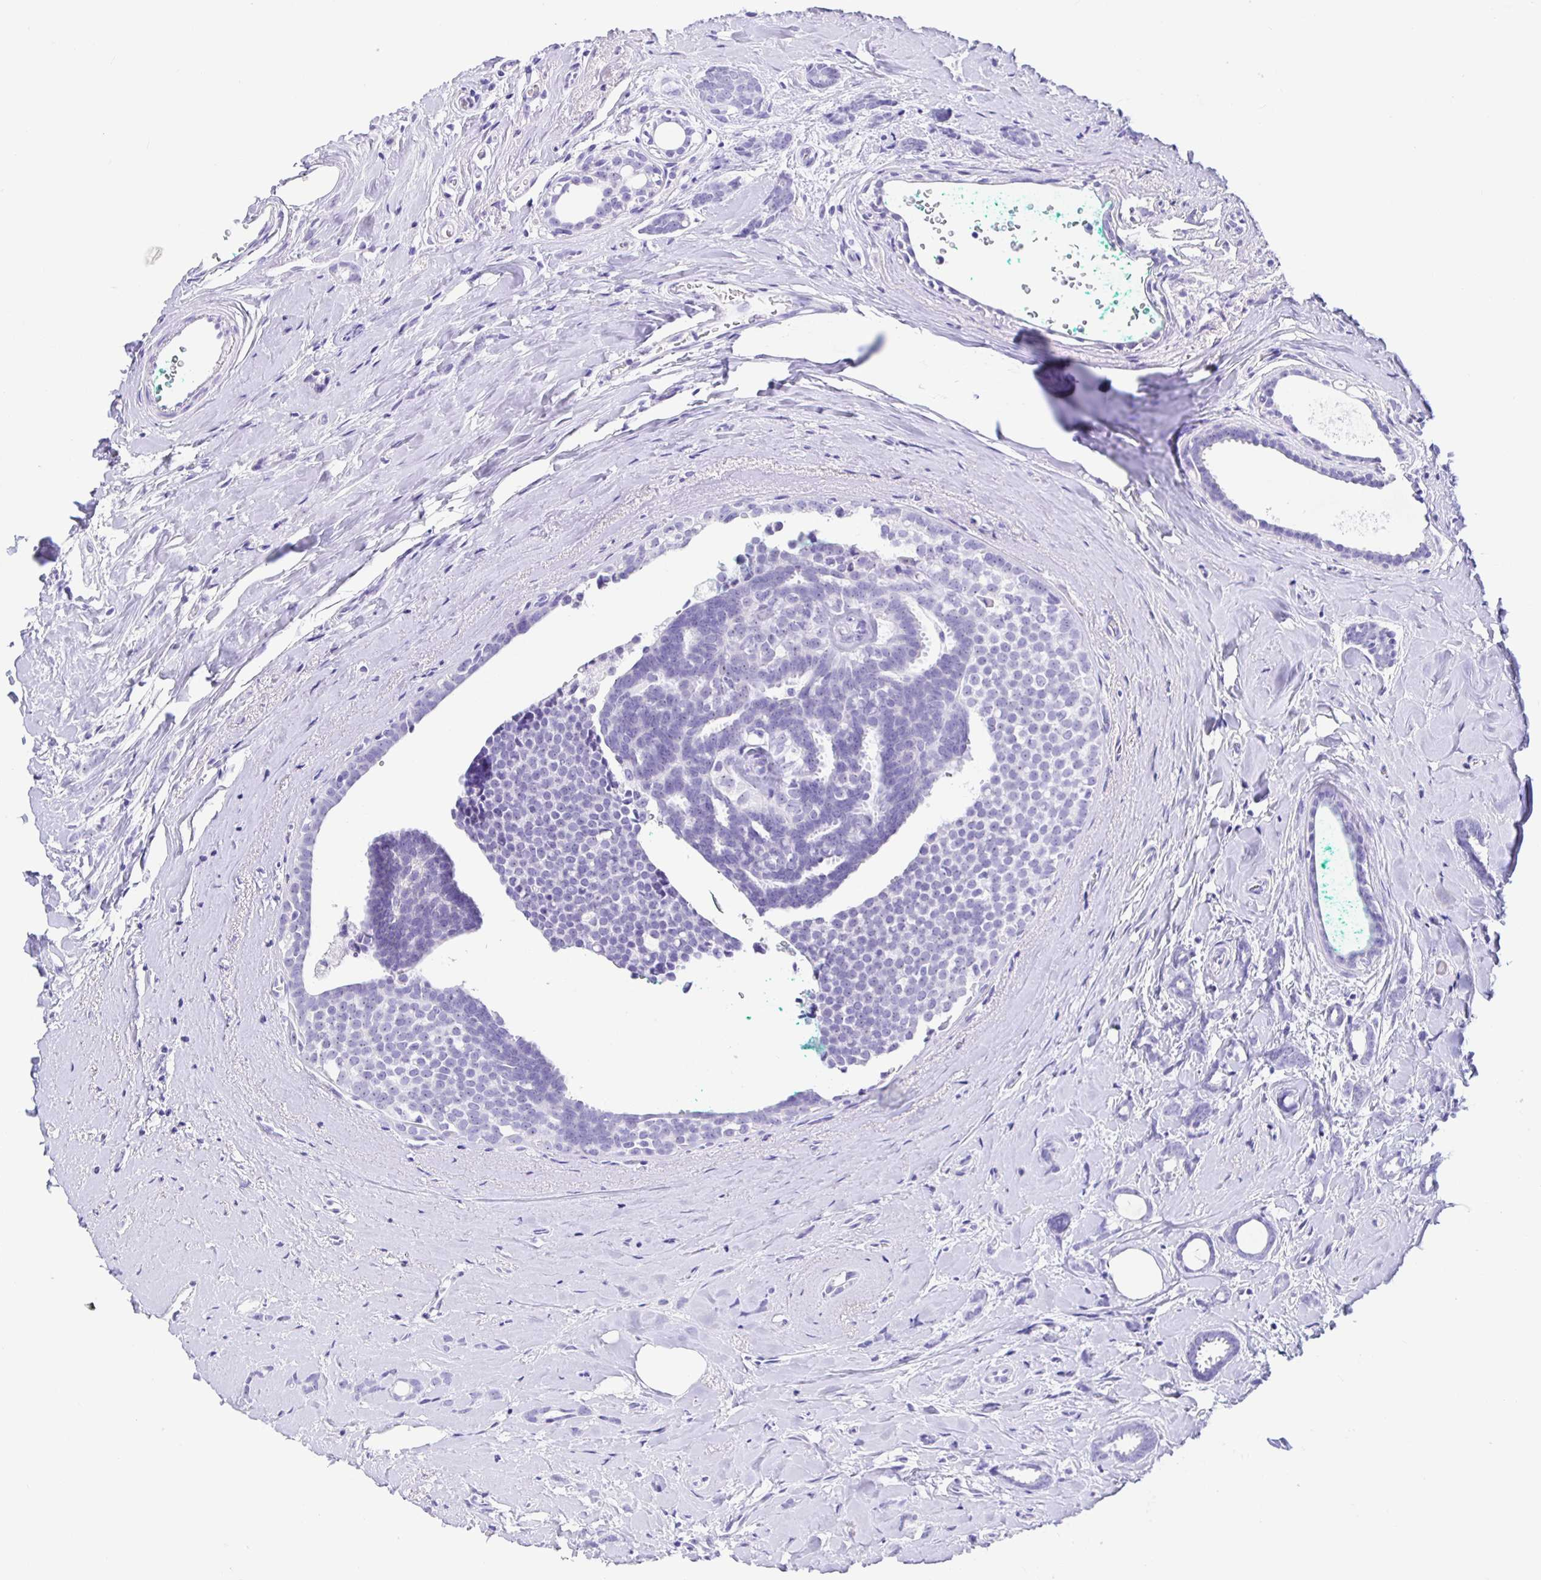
{"staining": {"intensity": "negative", "quantity": "none", "location": "none"}, "tissue": "breast cancer", "cell_type": "Tumor cells", "image_type": "cancer", "snomed": [{"axis": "morphology", "description": "Intraductal carcinoma, in situ"}, {"axis": "morphology", "description": "Duct carcinoma"}, {"axis": "morphology", "description": "Lobular carcinoma, in situ"}, {"axis": "topography", "description": "Breast"}], "caption": "The image demonstrates no significant staining in tumor cells of breast cancer (invasive ductal carcinoma).", "gene": "PRAMEF19", "patient": {"sex": "female", "age": 44}}